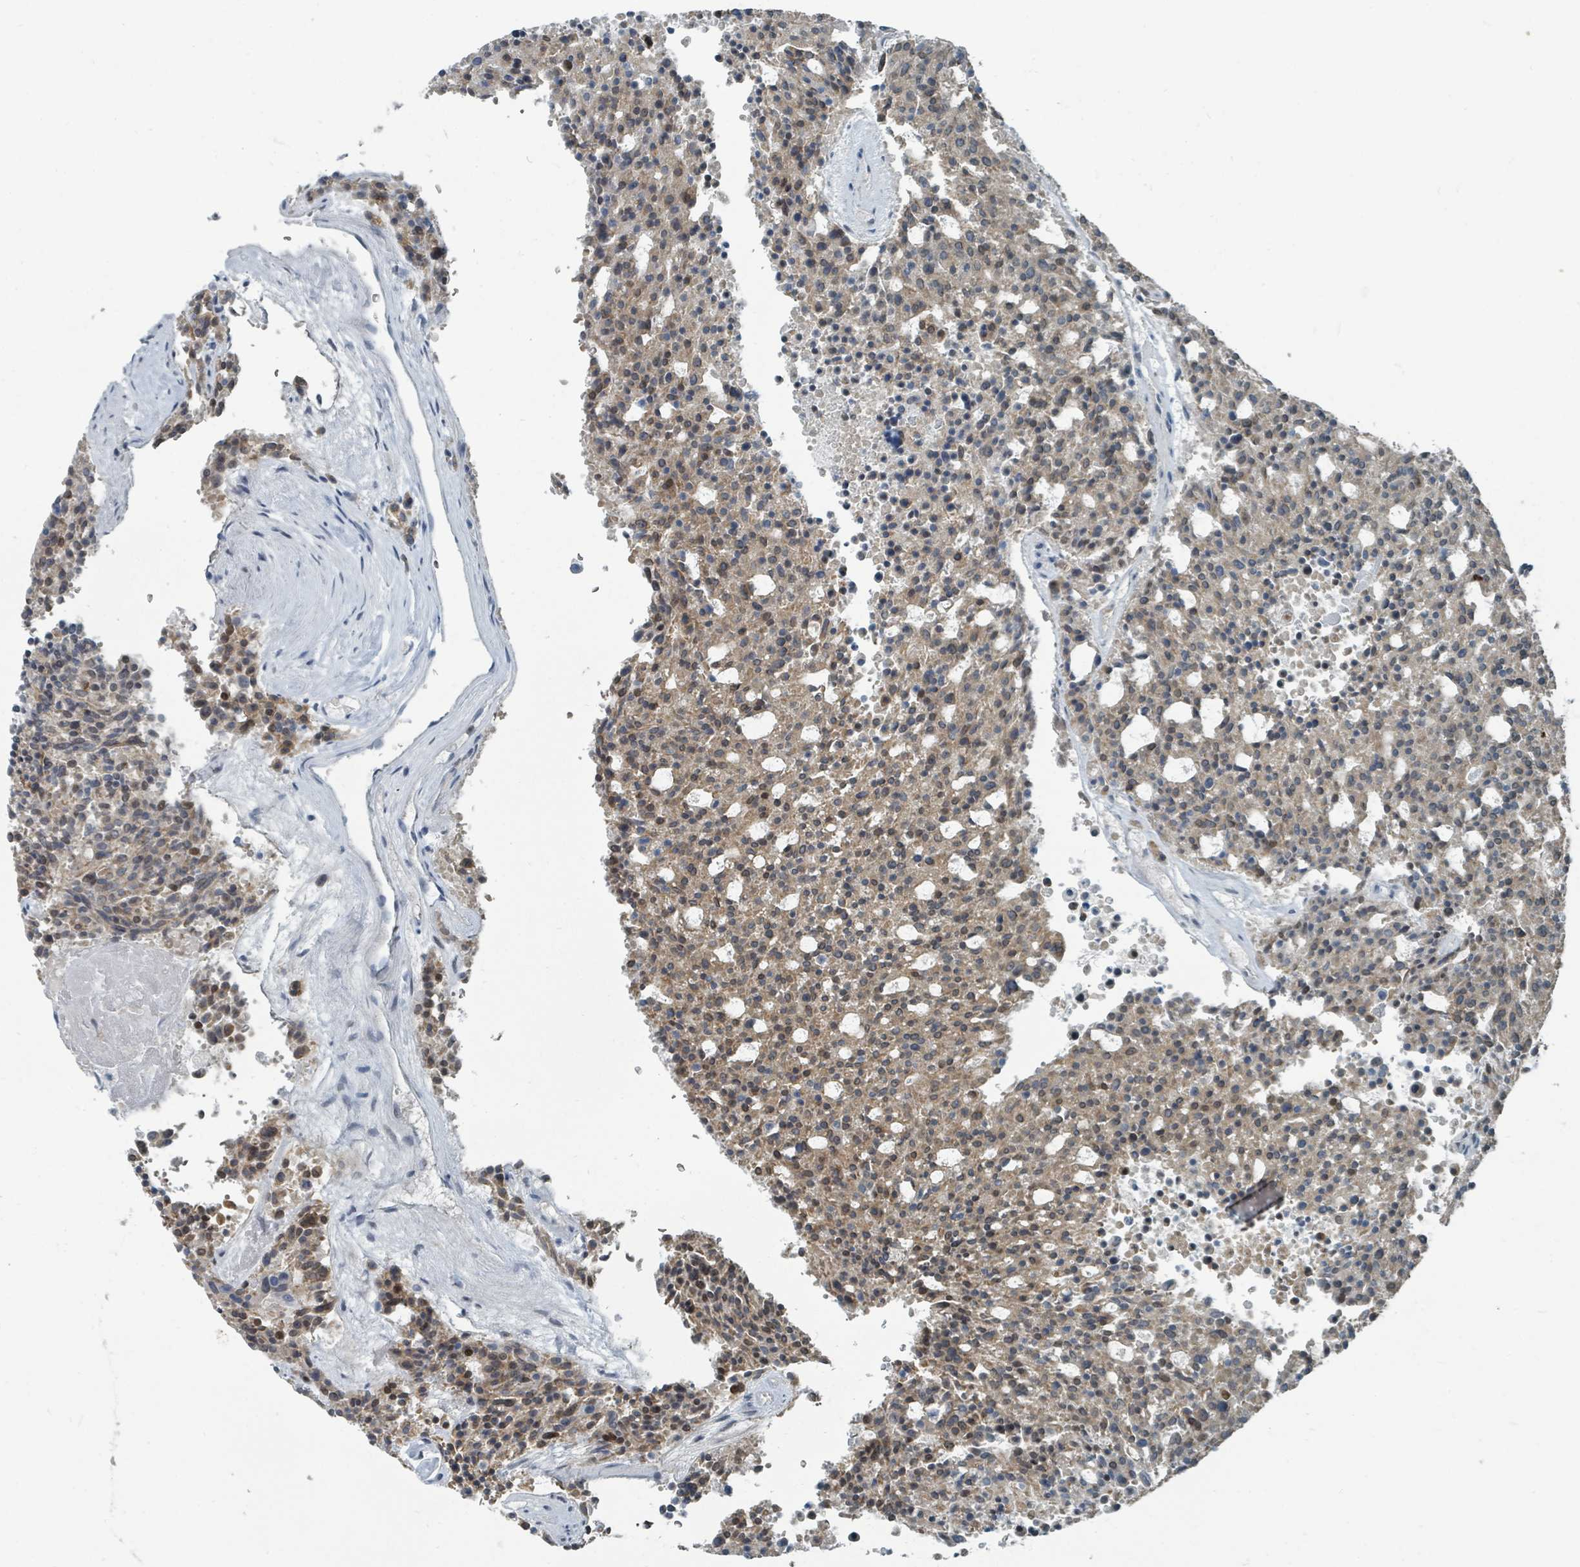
{"staining": {"intensity": "moderate", "quantity": ">75%", "location": "cytoplasmic/membranous,nuclear"}, "tissue": "carcinoid", "cell_type": "Tumor cells", "image_type": "cancer", "snomed": [{"axis": "morphology", "description": "Carcinoid, malignant, NOS"}, {"axis": "topography", "description": "Pancreas"}], "caption": "There is medium levels of moderate cytoplasmic/membranous and nuclear staining in tumor cells of carcinoid, as demonstrated by immunohistochemical staining (brown color).", "gene": "UCK1", "patient": {"sex": "female", "age": 54}}